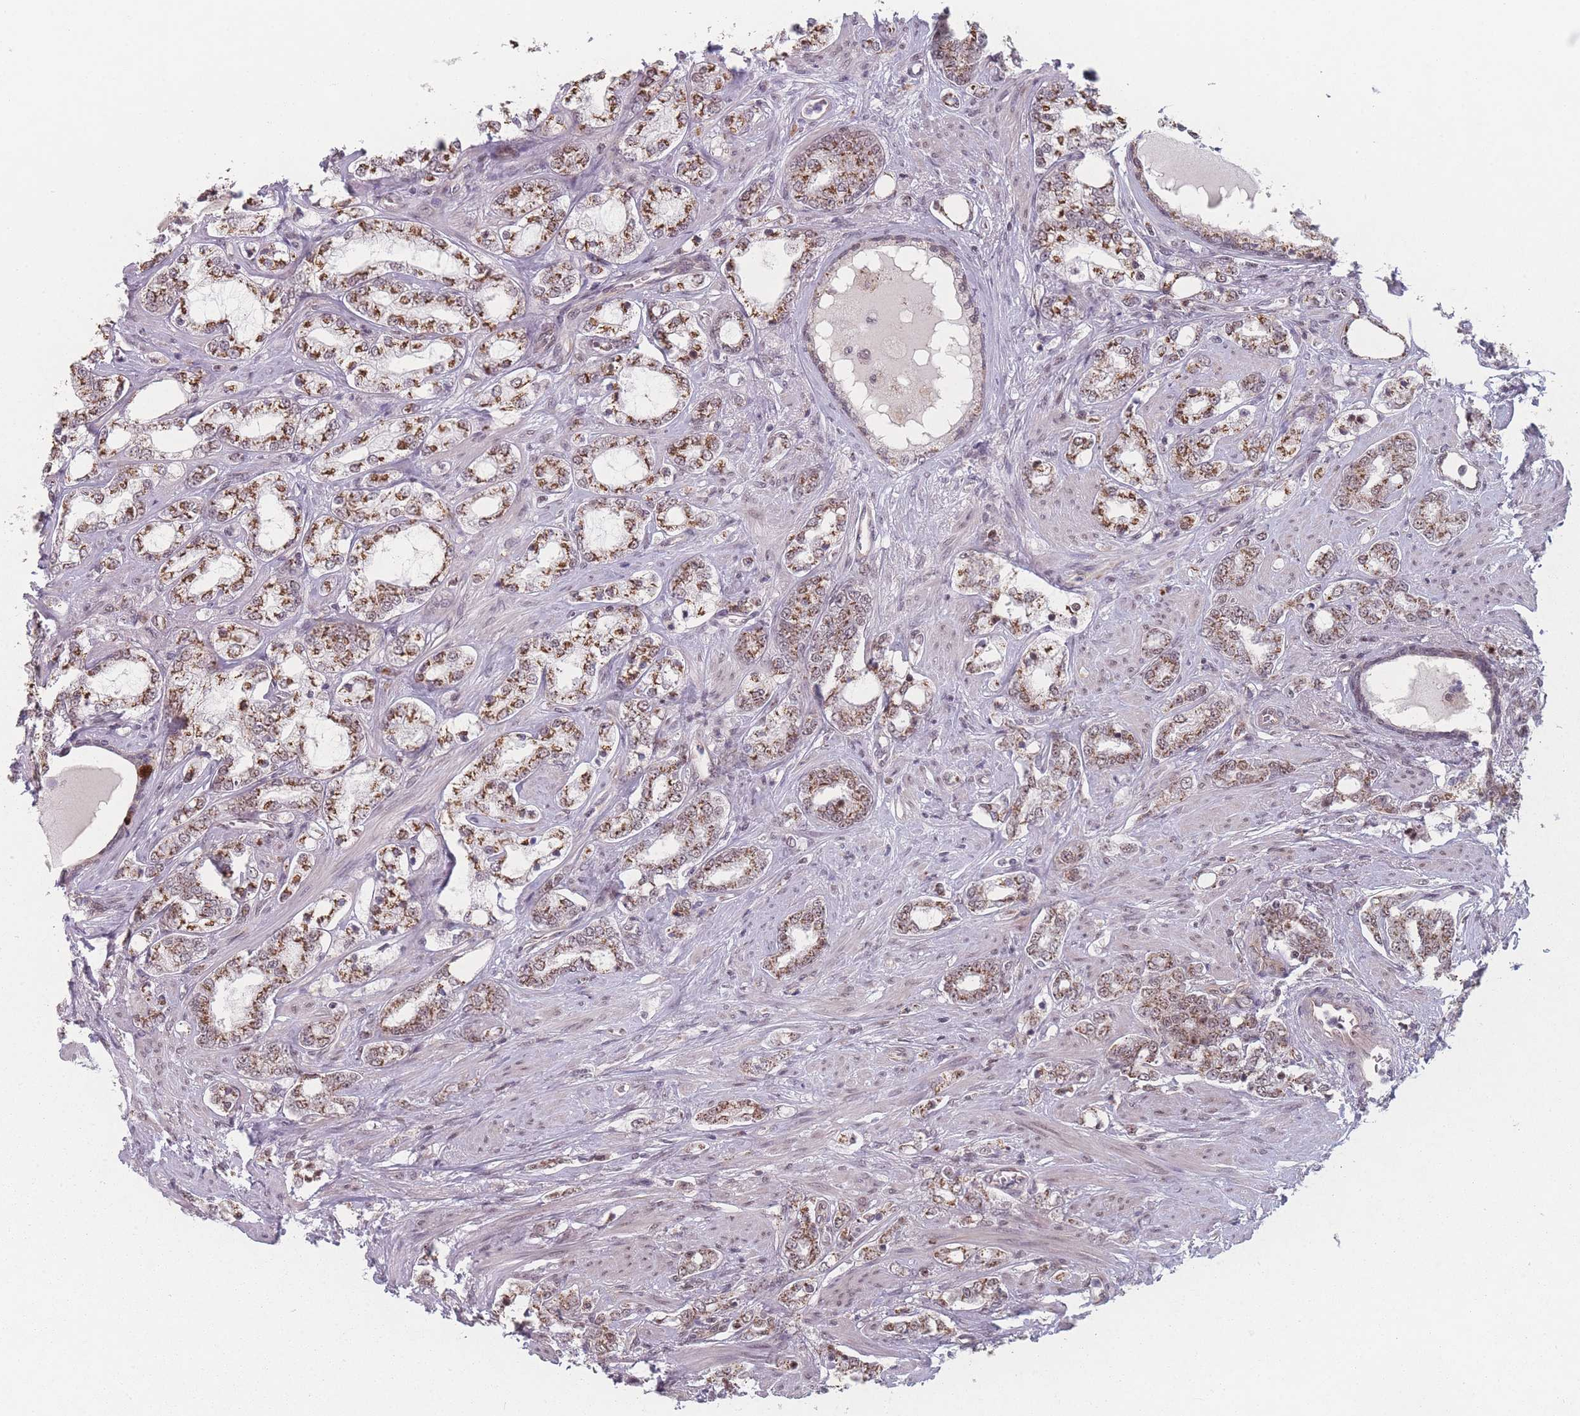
{"staining": {"intensity": "moderate", "quantity": ">75%", "location": "cytoplasmic/membranous,nuclear"}, "tissue": "prostate cancer", "cell_type": "Tumor cells", "image_type": "cancer", "snomed": [{"axis": "morphology", "description": "Adenocarcinoma, High grade"}, {"axis": "topography", "description": "Prostate"}], "caption": "A photomicrograph of human adenocarcinoma (high-grade) (prostate) stained for a protein displays moderate cytoplasmic/membranous and nuclear brown staining in tumor cells. (DAB IHC with brightfield microscopy, high magnification).", "gene": "ZC3H14", "patient": {"sex": "male", "age": 64}}